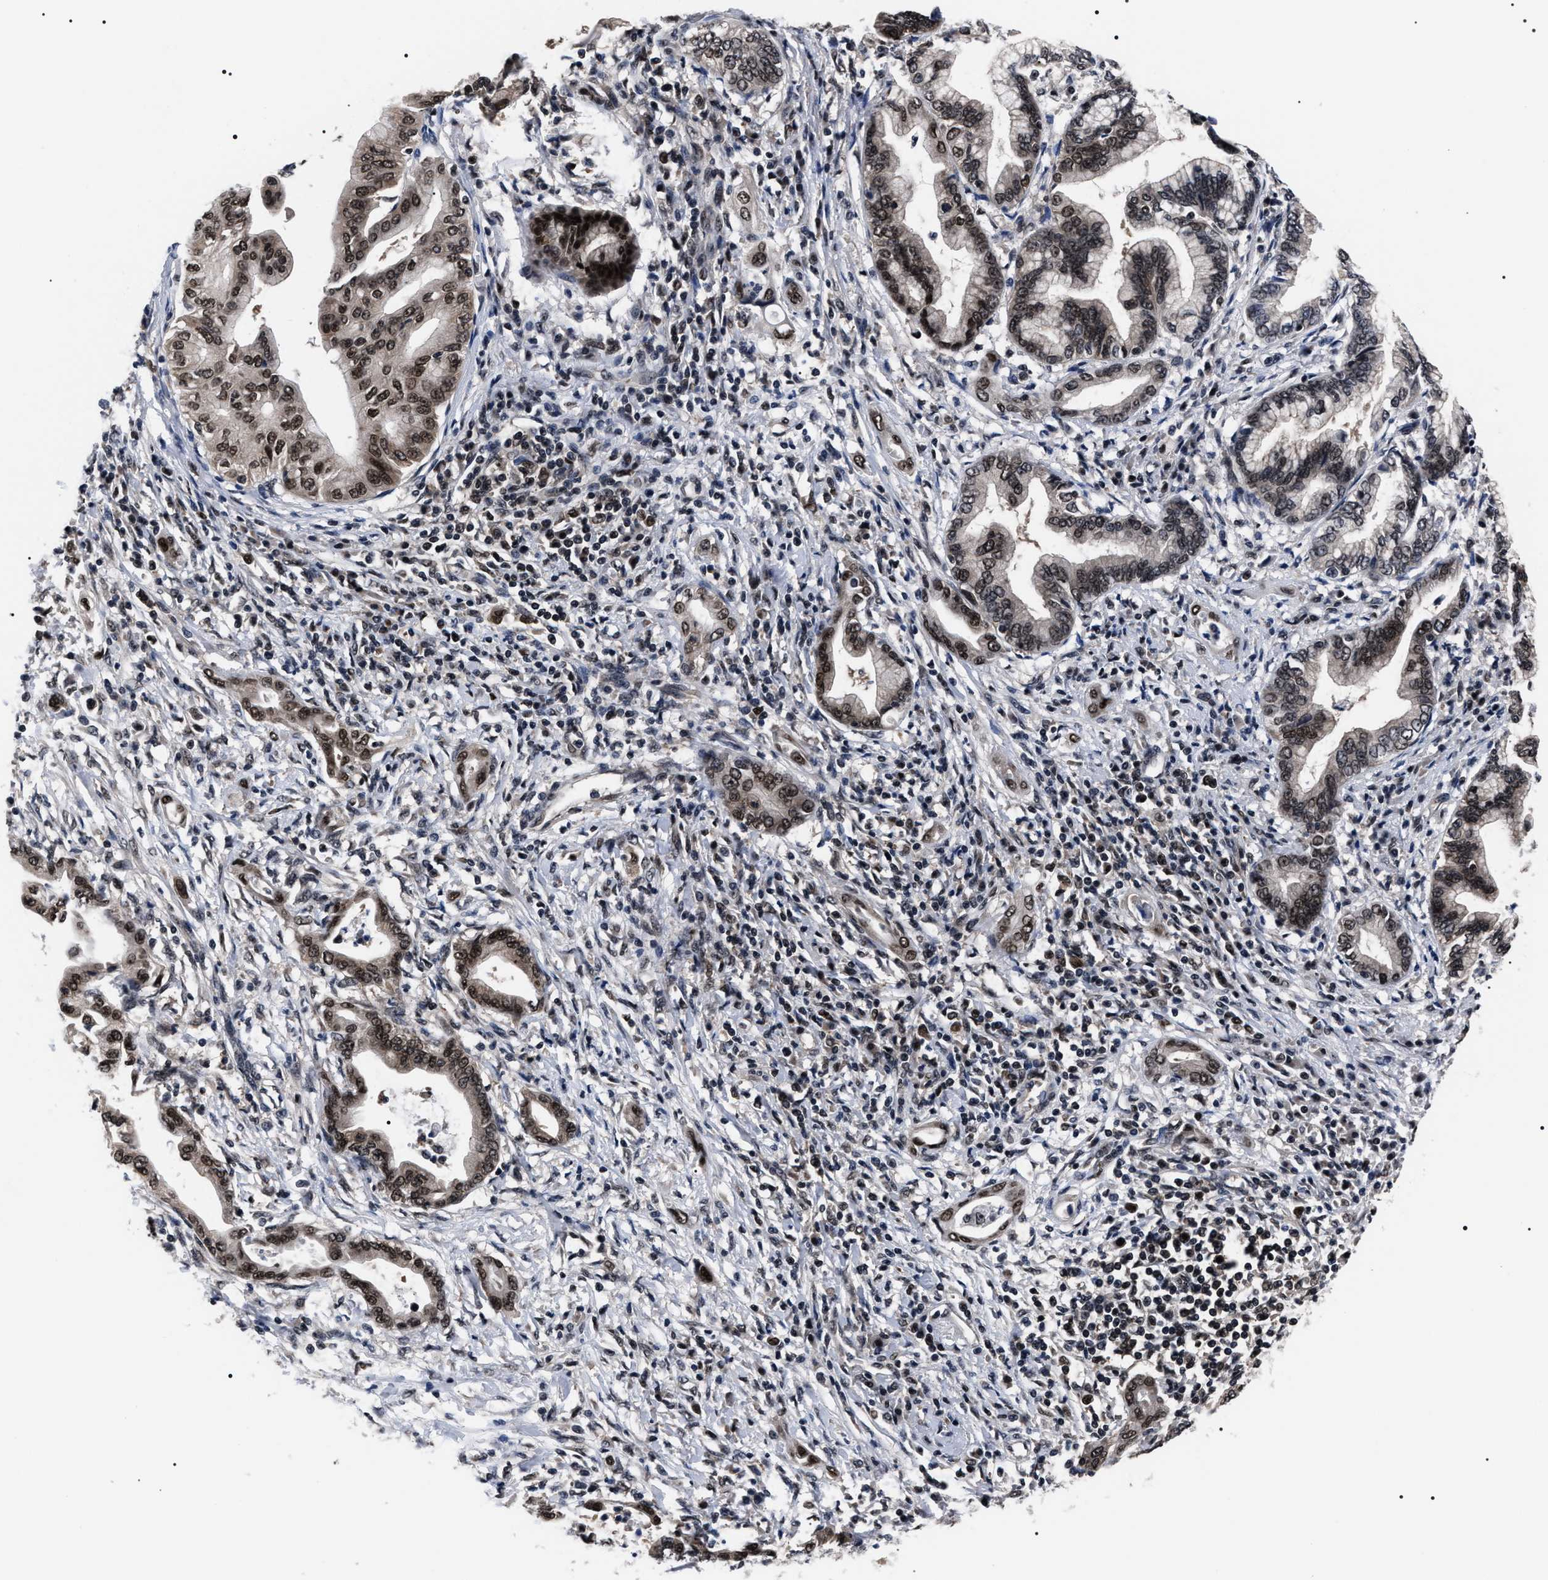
{"staining": {"intensity": "moderate", "quantity": "25%-75%", "location": "cytoplasmic/membranous,nuclear"}, "tissue": "pancreatic cancer", "cell_type": "Tumor cells", "image_type": "cancer", "snomed": [{"axis": "morphology", "description": "Adenocarcinoma, NOS"}, {"axis": "topography", "description": "Pancreas"}], "caption": "A medium amount of moderate cytoplasmic/membranous and nuclear positivity is present in approximately 25%-75% of tumor cells in pancreatic adenocarcinoma tissue.", "gene": "CSNK2A1", "patient": {"sex": "female", "age": 64}}